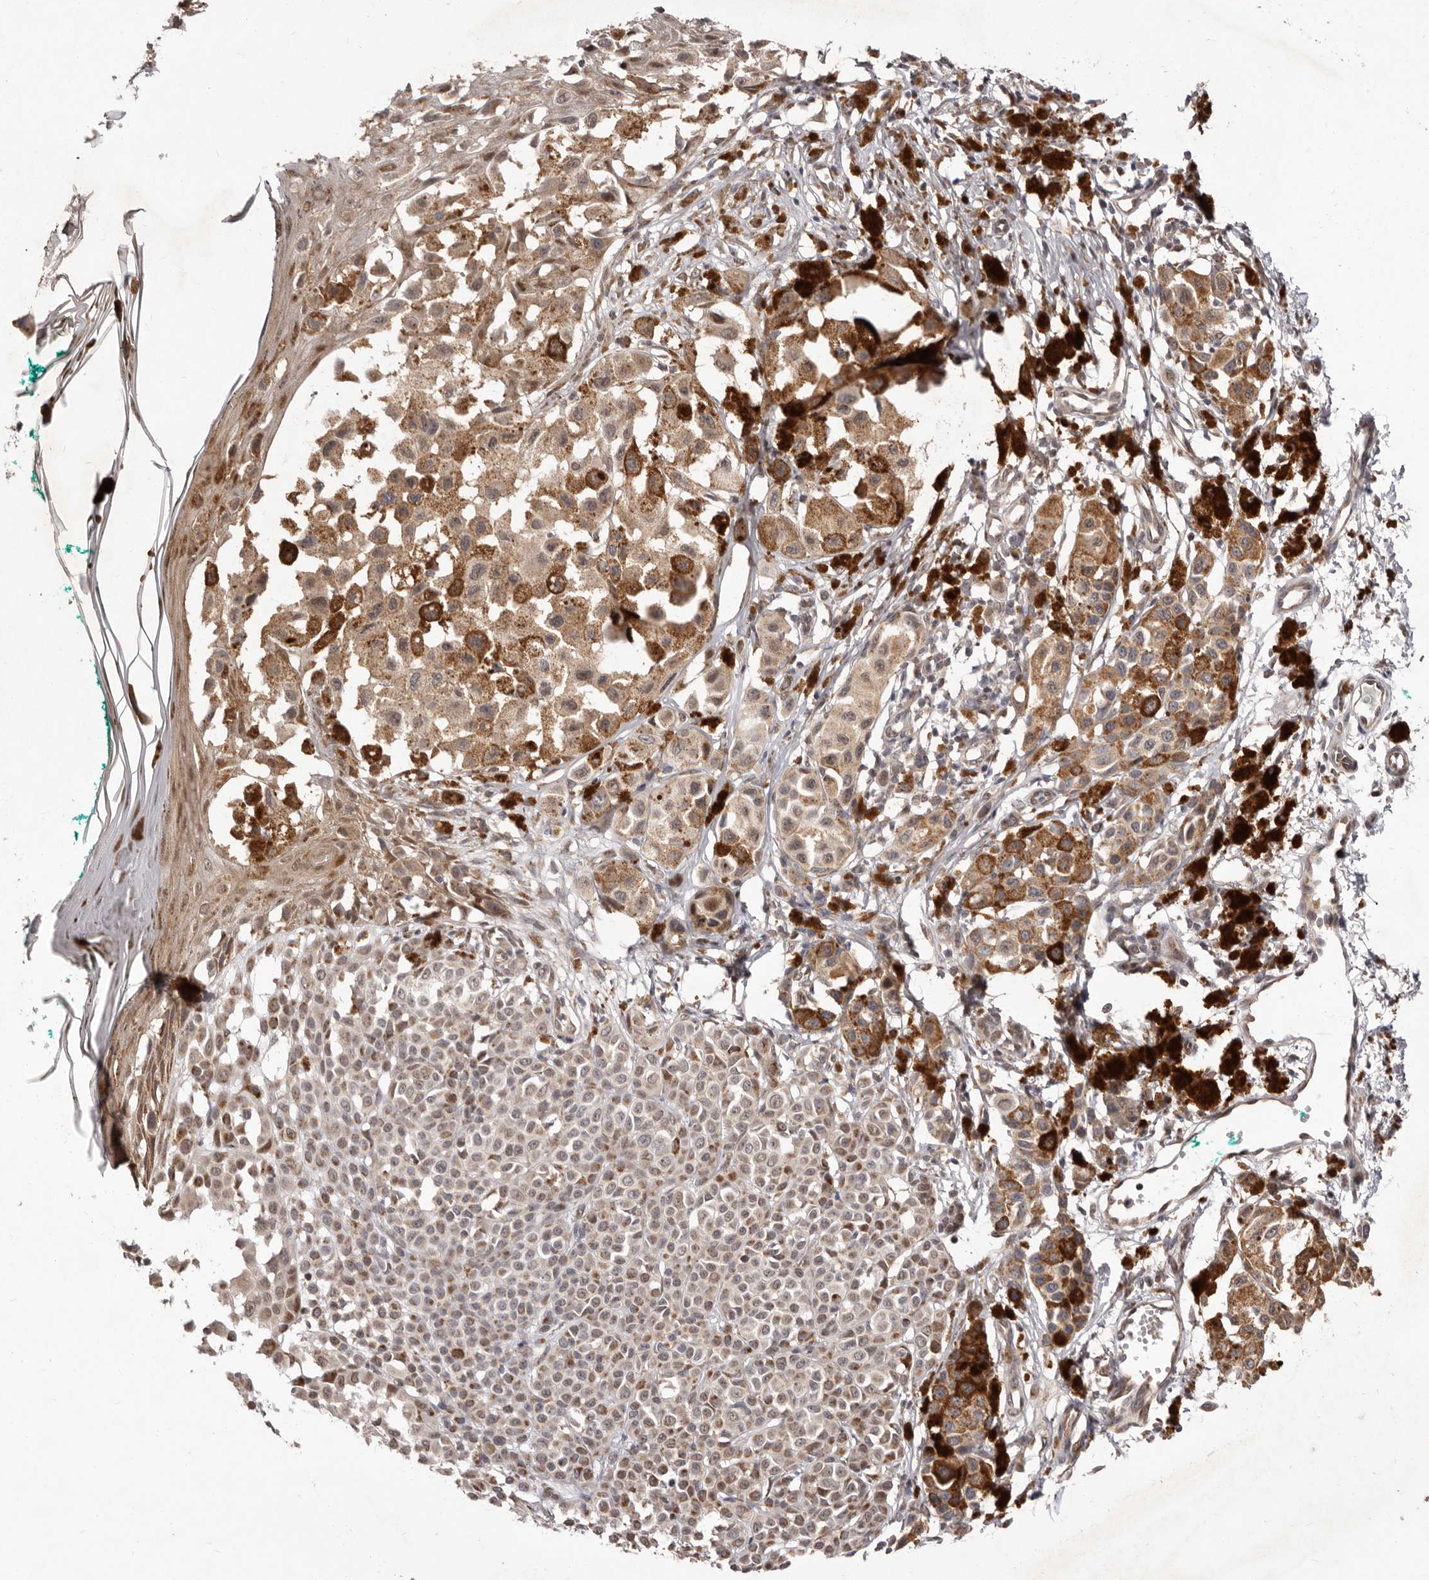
{"staining": {"intensity": "weak", "quantity": ">75%", "location": "cytoplasmic/membranous,nuclear"}, "tissue": "melanoma", "cell_type": "Tumor cells", "image_type": "cancer", "snomed": [{"axis": "morphology", "description": "Malignant melanoma, NOS"}, {"axis": "topography", "description": "Skin of leg"}], "caption": "Immunohistochemistry (IHC) of human malignant melanoma reveals low levels of weak cytoplasmic/membranous and nuclear expression in about >75% of tumor cells.", "gene": "GLRX3", "patient": {"sex": "female", "age": 72}}